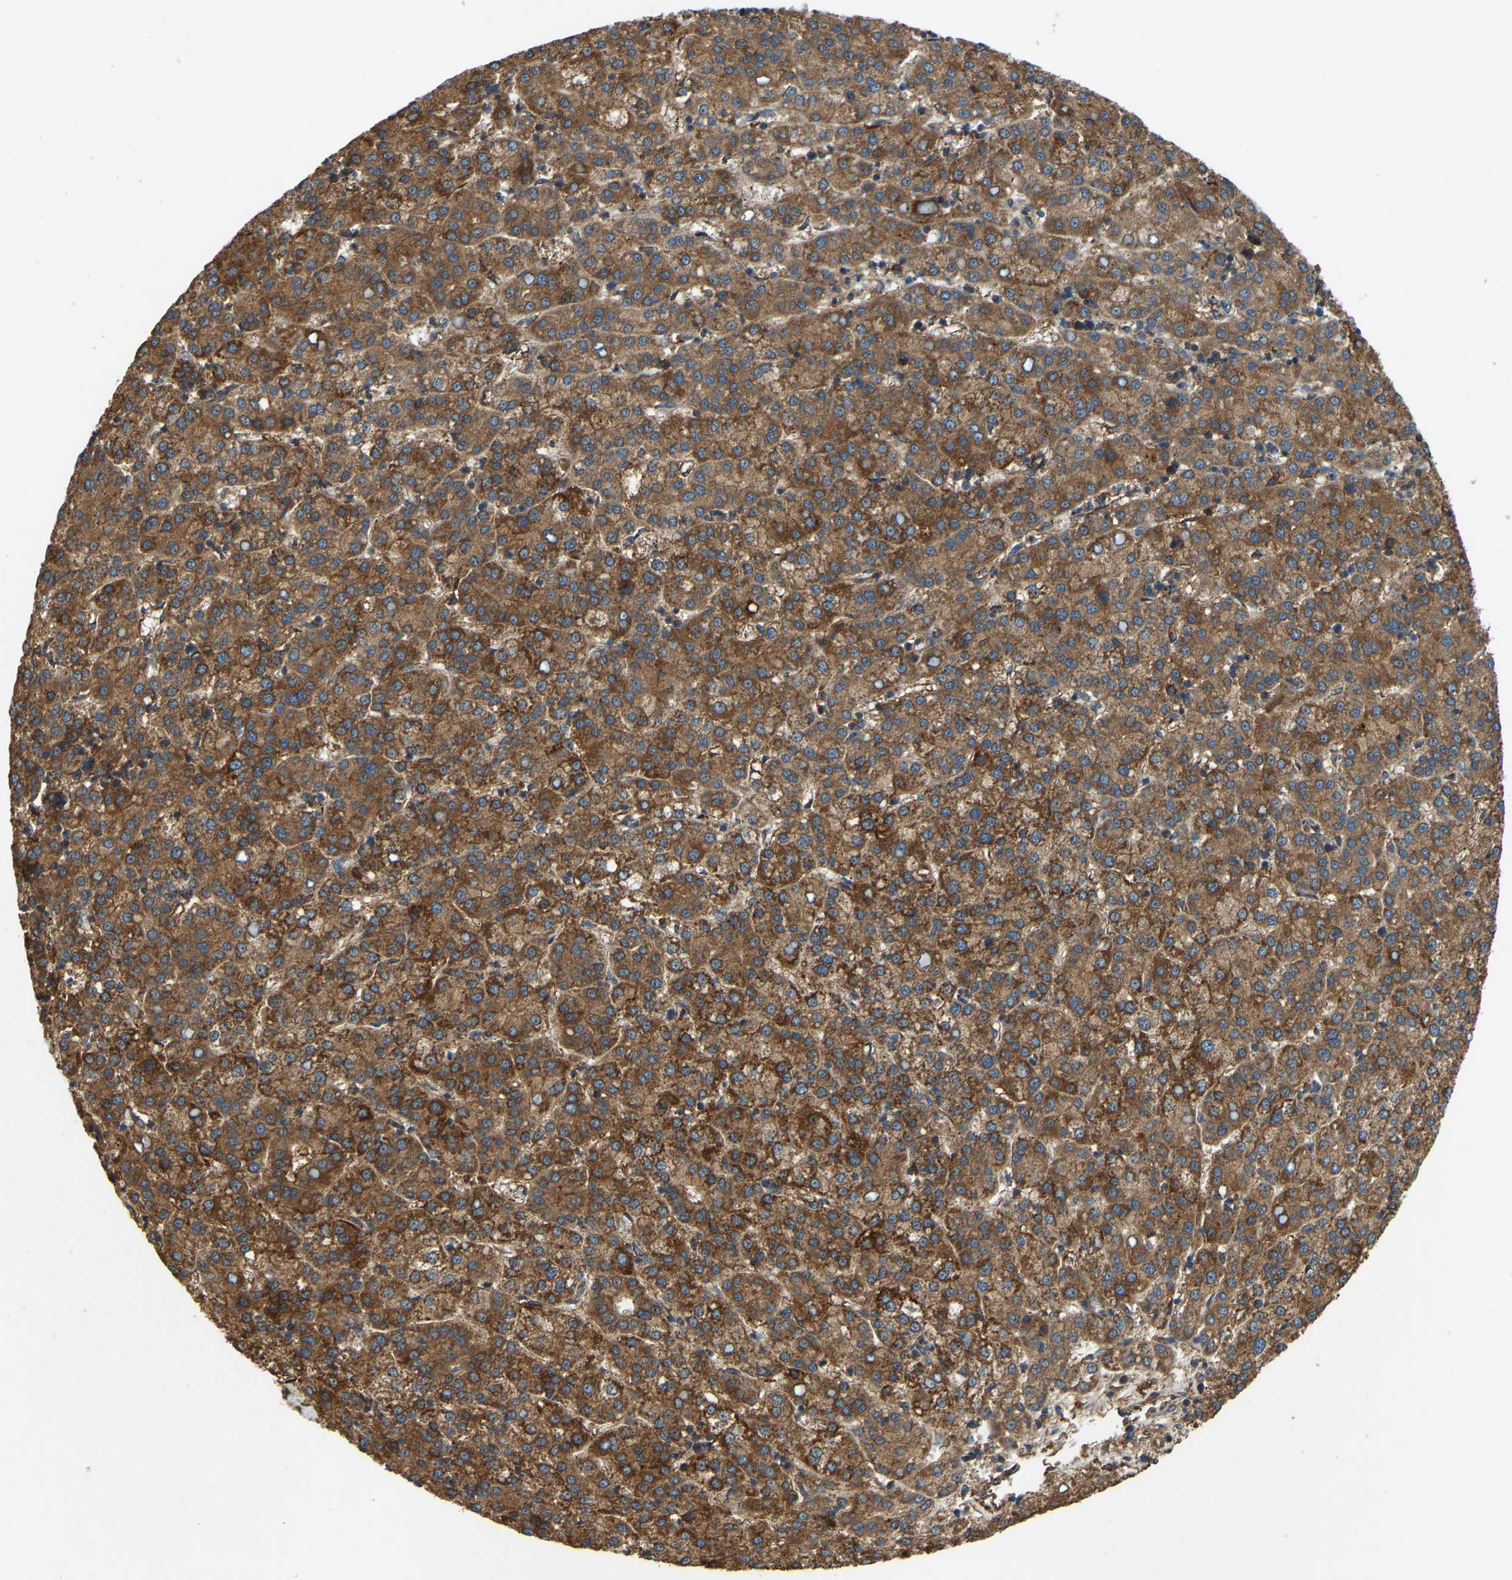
{"staining": {"intensity": "strong", "quantity": ">75%", "location": "cytoplasmic/membranous"}, "tissue": "liver cancer", "cell_type": "Tumor cells", "image_type": "cancer", "snomed": [{"axis": "morphology", "description": "Carcinoma, Hepatocellular, NOS"}, {"axis": "topography", "description": "Liver"}], "caption": "Liver hepatocellular carcinoma was stained to show a protein in brown. There is high levels of strong cytoplasmic/membranous positivity in approximately >75% of tumor cells.", "gene": "SAMD9L", "patient": {"sex": "female", "age": 58}}